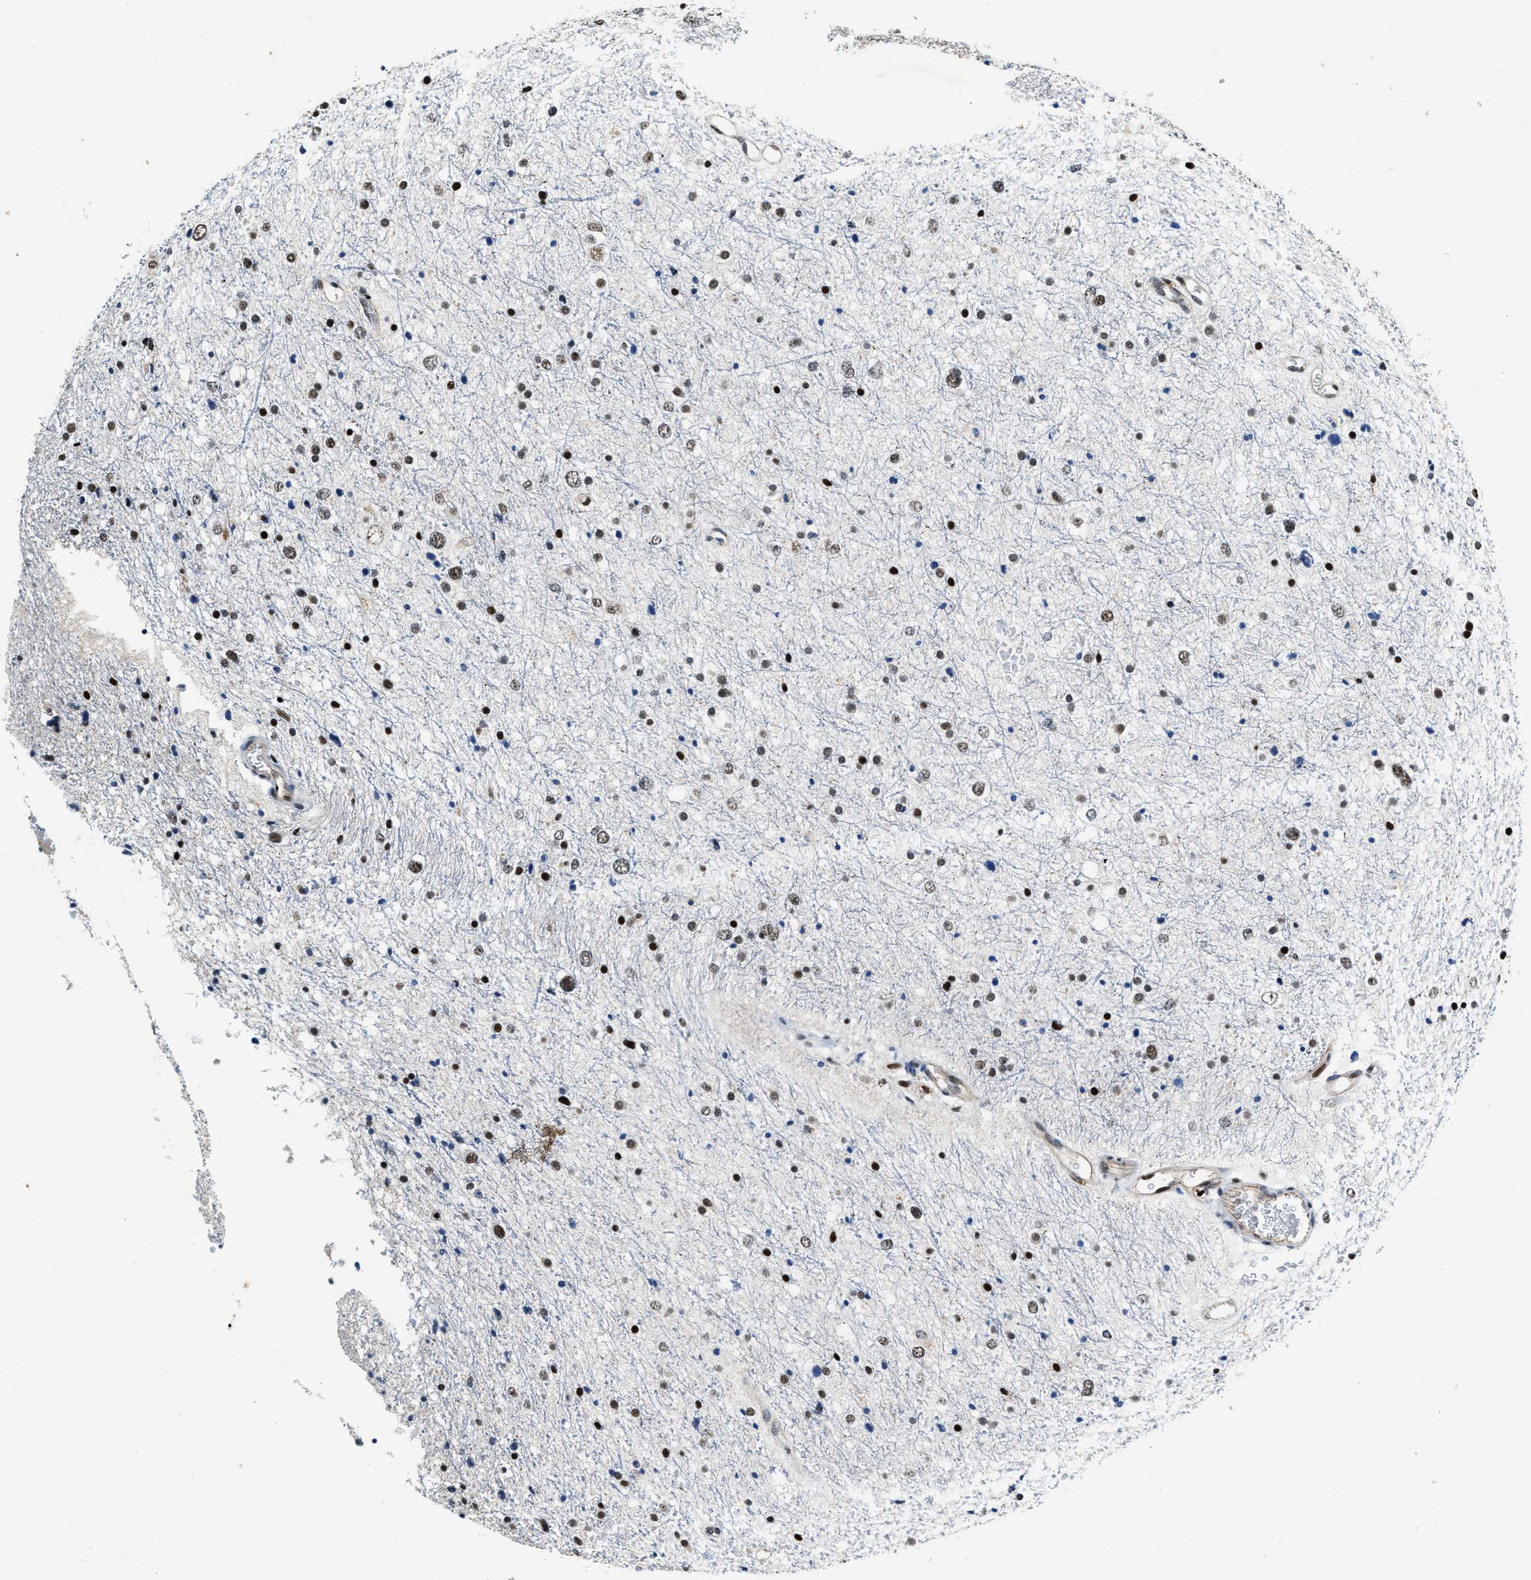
{"staining": {"intensity": "weak", "quantity": "25%-75%", "location": "nuclear"}, "tissue": "glioma", "cell_type": "Tumor cells", "image_type": "cancer", "snomed": [{"axis": "morphology", "description": "Glioma, malignant, Low grade"}, {"axis": "topography", "description": "Brain"}], "caption": "Brown immunohistochemical staining in human glioma demonstrates weak nuclear expression in approximately 25%-75% of tumor cells. Using DAB (brown) and hematoxylin (blue) stains, captured at high magnification using brightfield microscopy.", "gene": "CCNE1", "patient": {"sex": "female", "age": 37}}